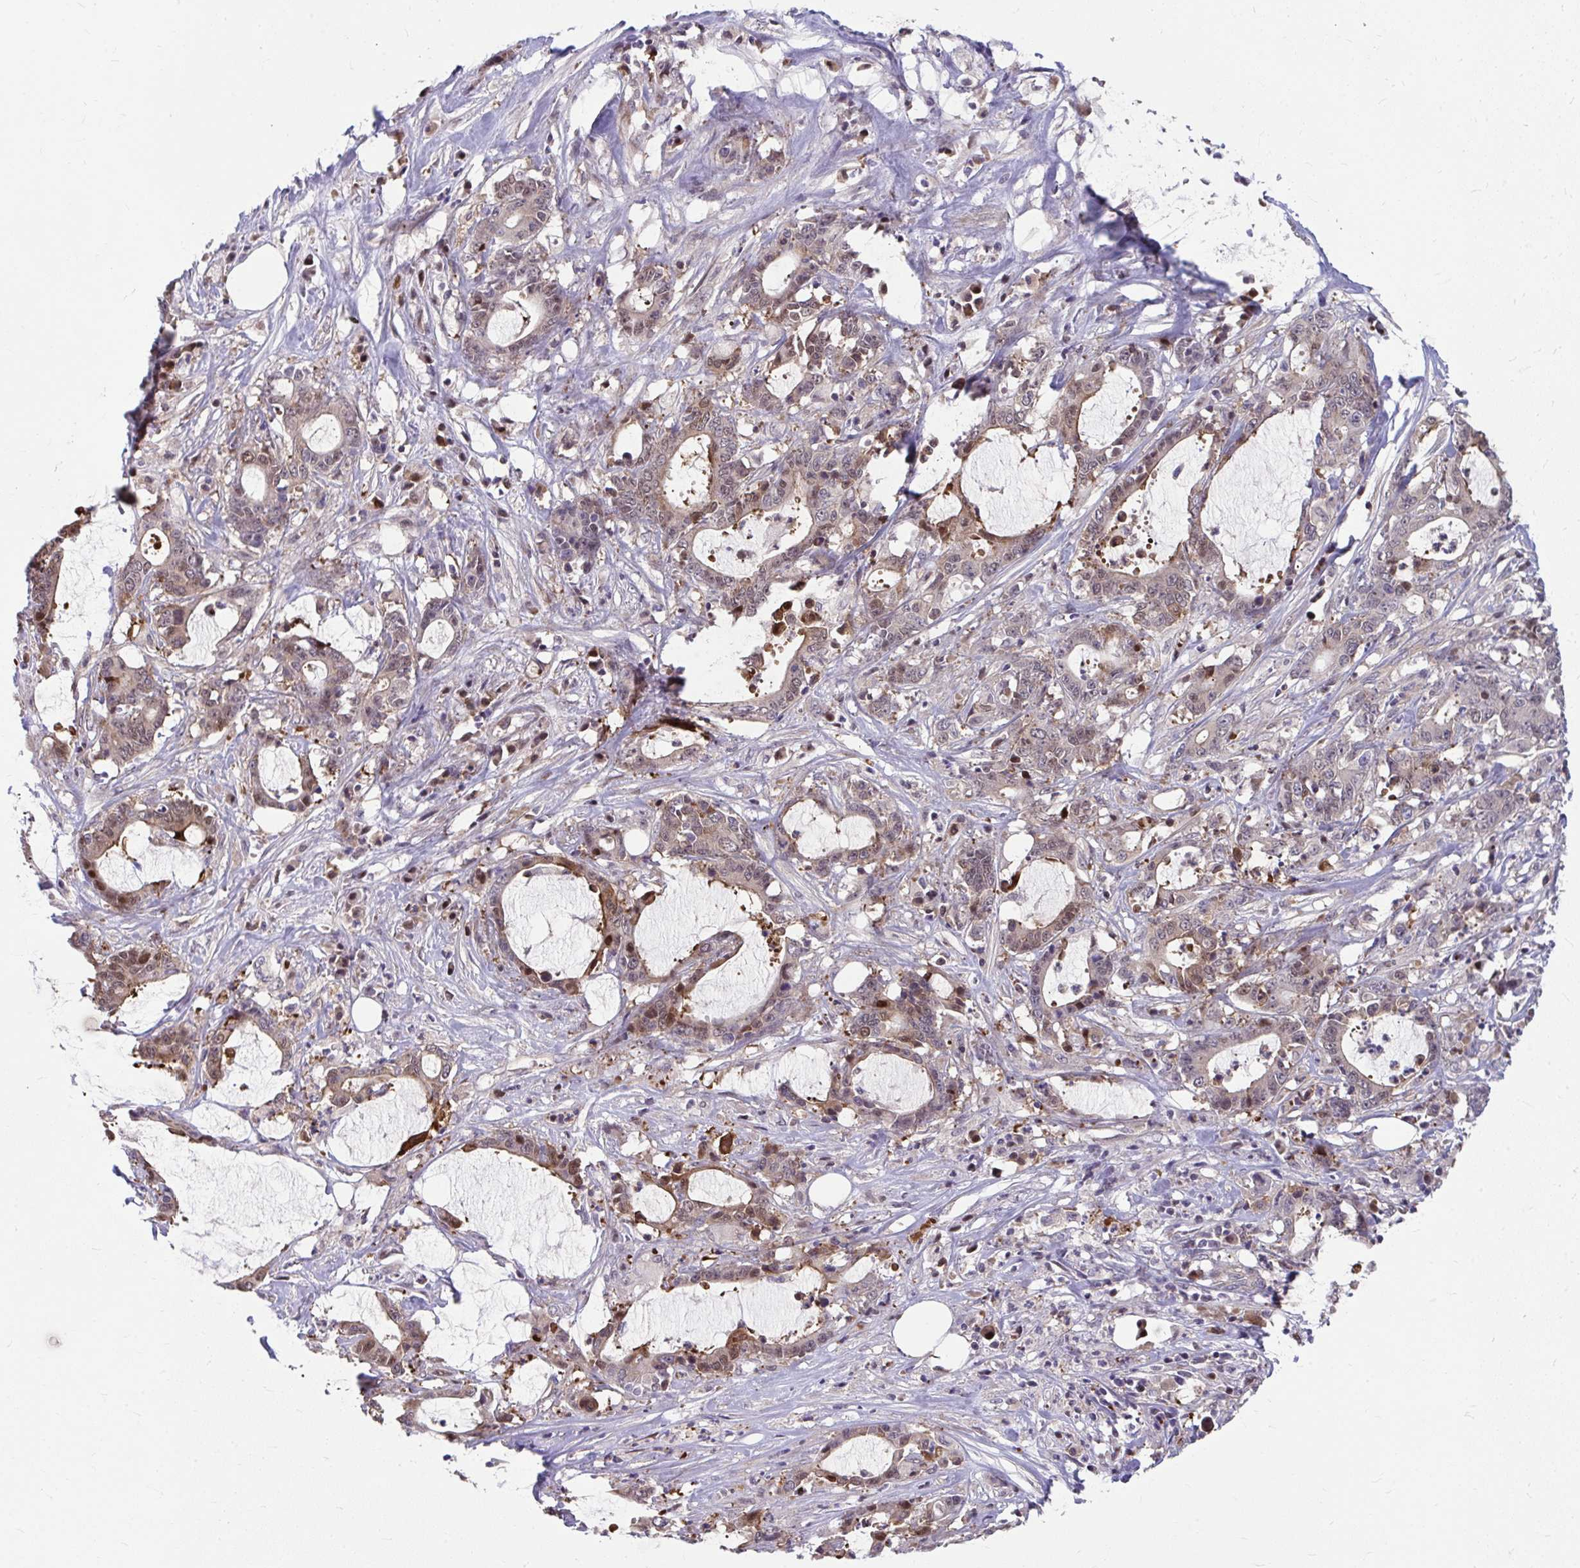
{"staining": {"intensity": "moderate", "quantity": "25%-75%", "location": "cytoplasmic/membranous,nuclear"}, "tissue": "stomach cancer", "cell_type": "Tumor cells", "image_type": "cancer", "snomed": [{"axis": "morphology", "description": "Adenocarcinoma, NOS"}, {"axis": "topography", "description": "Stomach, upper"}], "caption": "Adenocarcinoma (stomach) stained for a protein exhibits moderate cytoplasmic/membranous and nuclear positivity in tumor cells. The protein of interest is stained brown, and the nuclei are stained in blue (DAB (3,3'-diaminobenzidine) IHC with brightfield microscopy, high magnification).", "gene": "PCDHB7", "patient": {"sex": "male", "age": 68}}